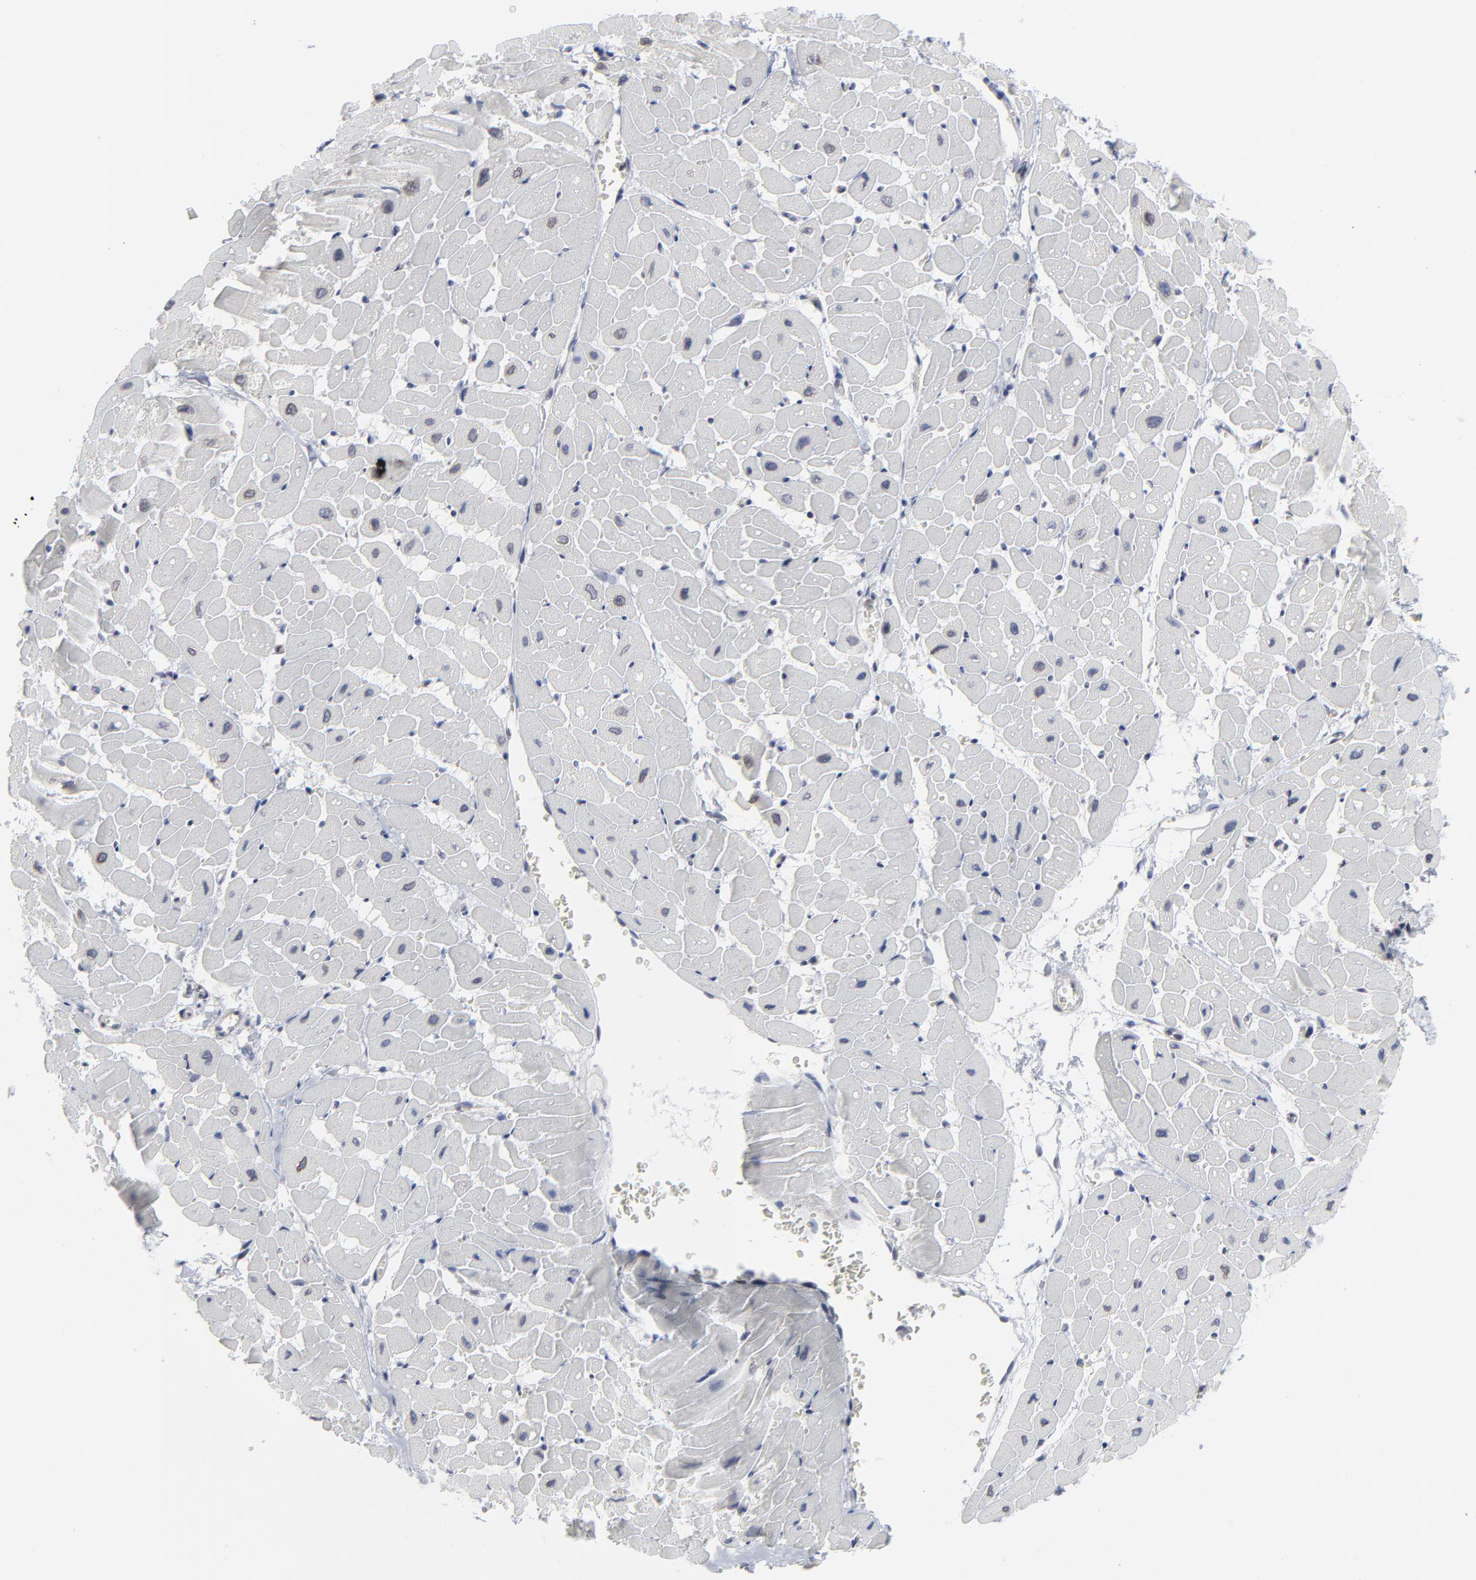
{"staining": {"intensity": "negative", "quantity": "none", "location": "none"}, "tissue": "heart muscle", "cell_type": "Cardiomyocytes", "image_type": "normal", "snomed": [{"axis": "morphology", "description": "Normal tissue, NOS"}, {"axis": "topography", "description": "Heart"}], "caption": "Human heart muscle stained for a protein using immunohistochemistry (IHC) reveals no staining in cardiomyocytes.", "gene": "SYNE2", "patient": {"sex": "male", "age": 45}}